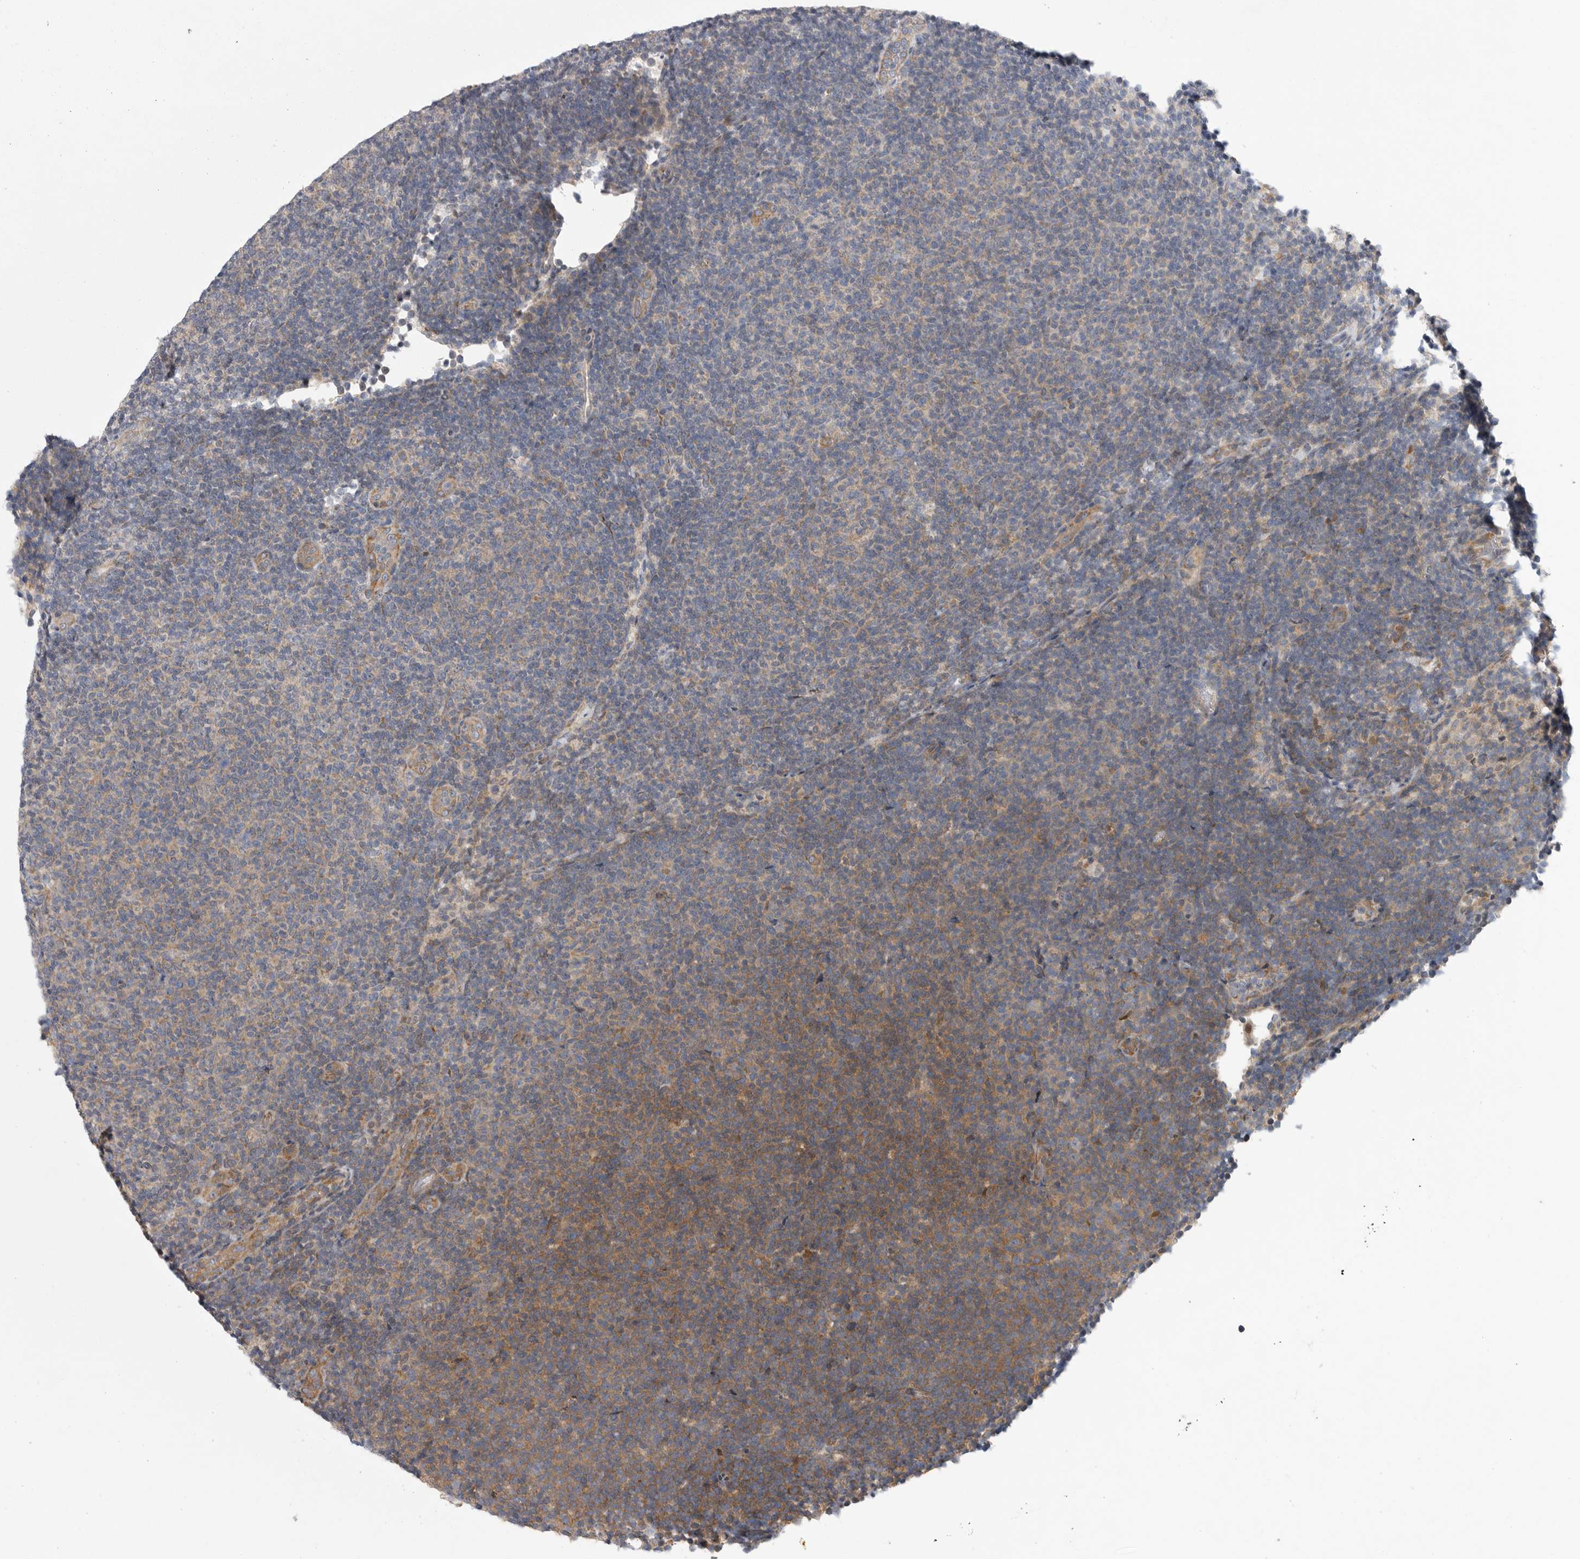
{"staining": {"intensity": "moderate", "quantity": "25%-75%", "location": "cytoplasmic/membranous"}, "tissue": "lymphoma", "cell_type": "Tumor cells", "image_type": "cancer", "snomed": [{"axis": "morphology", "description": "Malignant lymphoma, non-Hodgkin's type, Low grade"}, {"axis": "topography", "description": "Lymph node"}], "caption": "This is an image of IHC staining of low-grade malignant lymphoma, non-Hodgkin's type, which shows moderate expression in the cytoplasmic/membranous of tumor cells.", "gene": "FBXO43", "patient": {"sex": "male", "age": 66}}